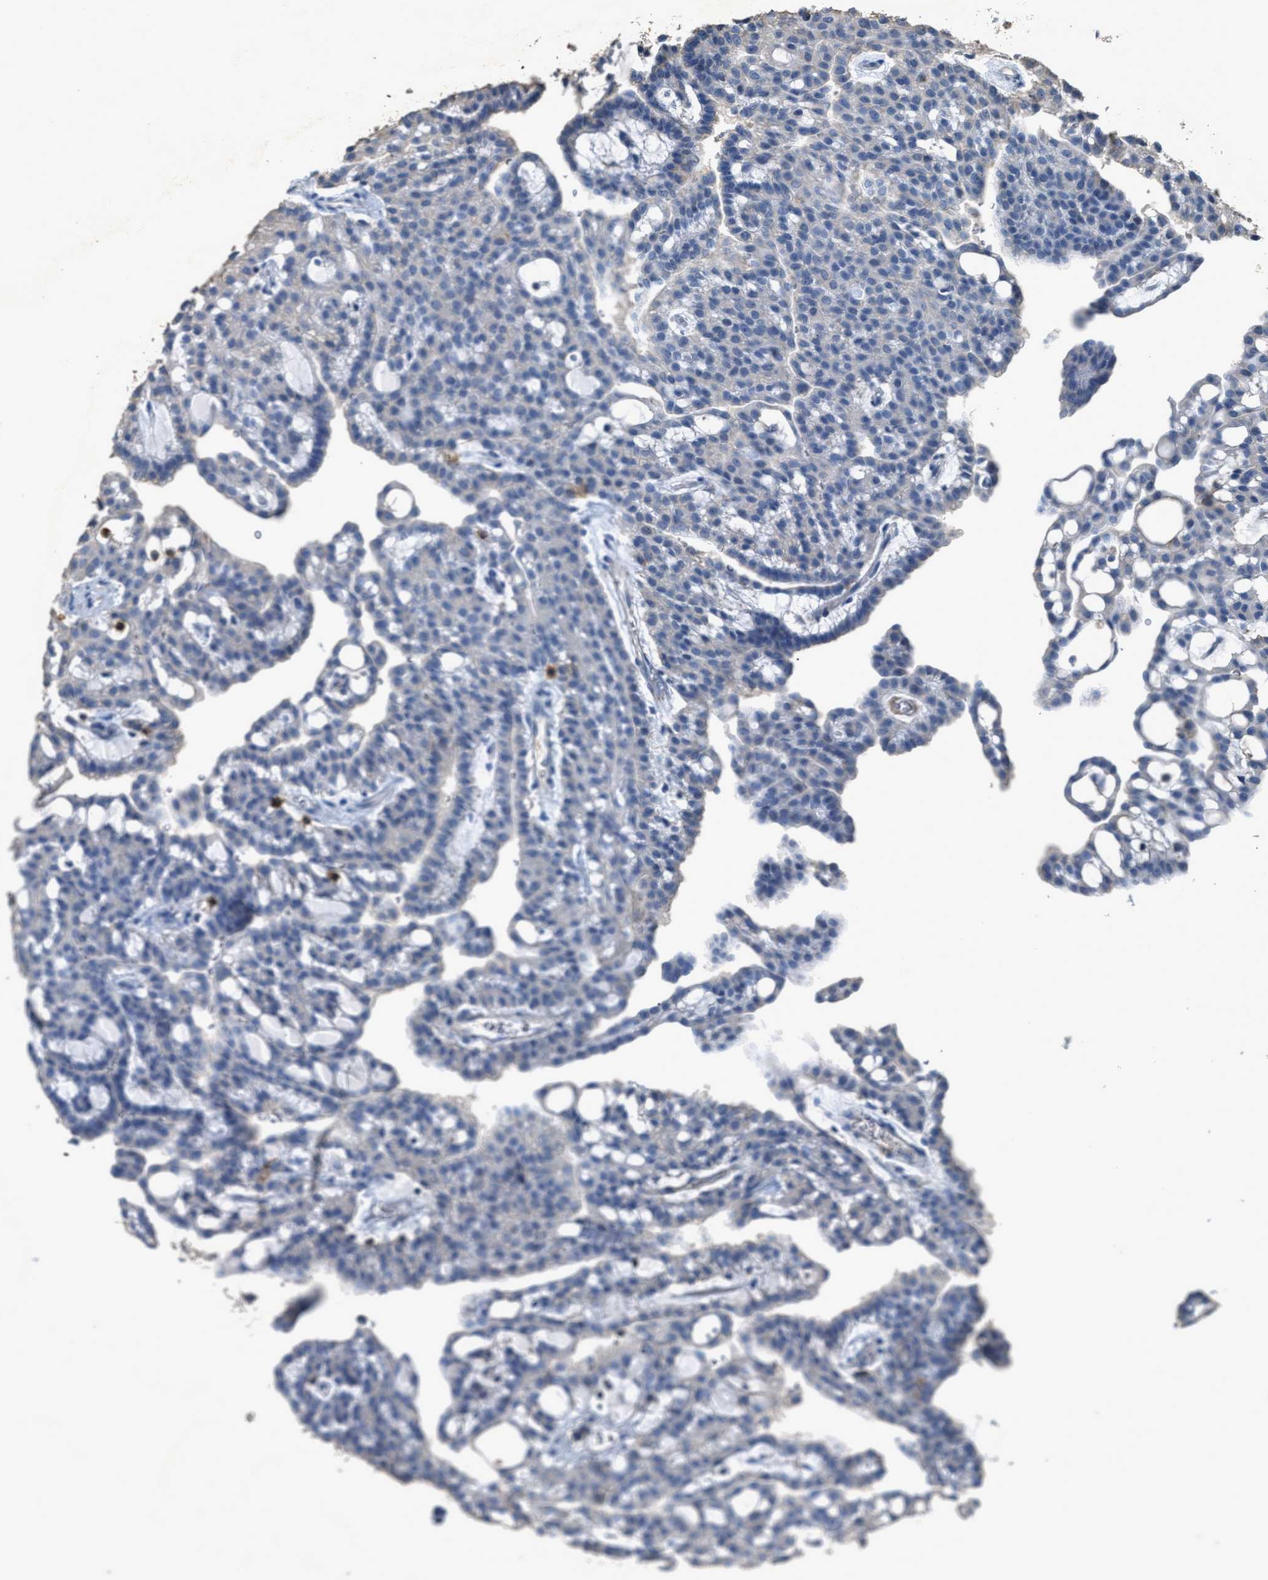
{"staining": {"intensity": "negative", "quantity": "none", "location": "none"}, "tissue": "renal cancer", "cell_type": "Tumor cells", "image_type": "cancer", "snomed": [{"axis": "morphology", "description": "Adenocarcinoma, NOS"}, {"axis": "topography", "description": "Kidney"}], "caption": "Immunohistochemistry (IHC) micrograph of renal cancer stained for a protein (brown), which displays no positivity in tumor cells. (DAB (3,3'-diaminobenzidine) immunohistochemistry (IHC) visualized using brightfield microscopy, high magnification).", "gene": "OR51E1", "patient": {"sex": "male", "age": 63}}